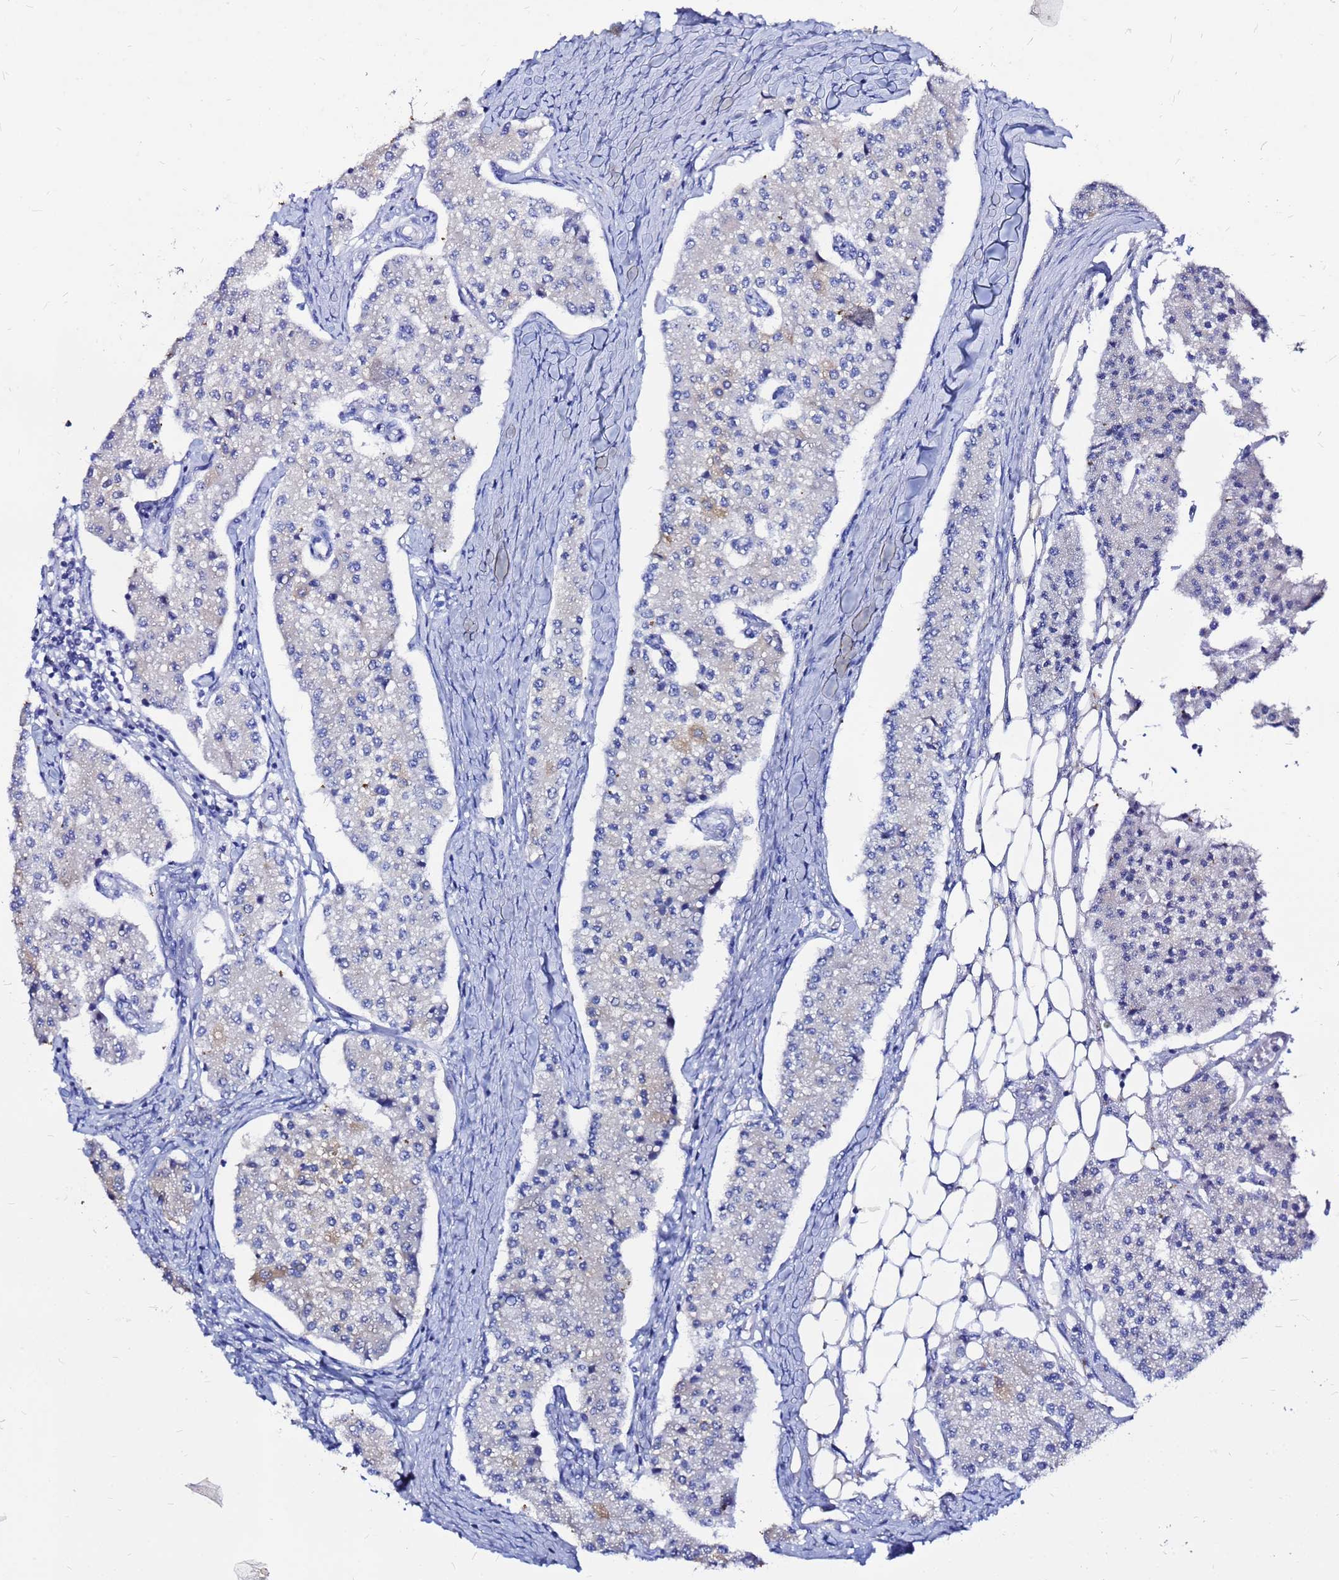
{"staining": {"intensity": "negative", "quantity": "none", "location": "none"}, "tissue": "carcinoid", "cell_type": "Tumor cells", "image_type": "cancer", "snomed": [{"axis": "morphology", "description": "Carcinoid, malignant, NOS"}, {"axis": "topography", "description": "Colon"}], "caption": "This is an IHC micrograph of human malignant carcinoid. There is no expression in tumor cells.", "gene": "FAM183A", "patient": {"sex": "female", "age": 52}}